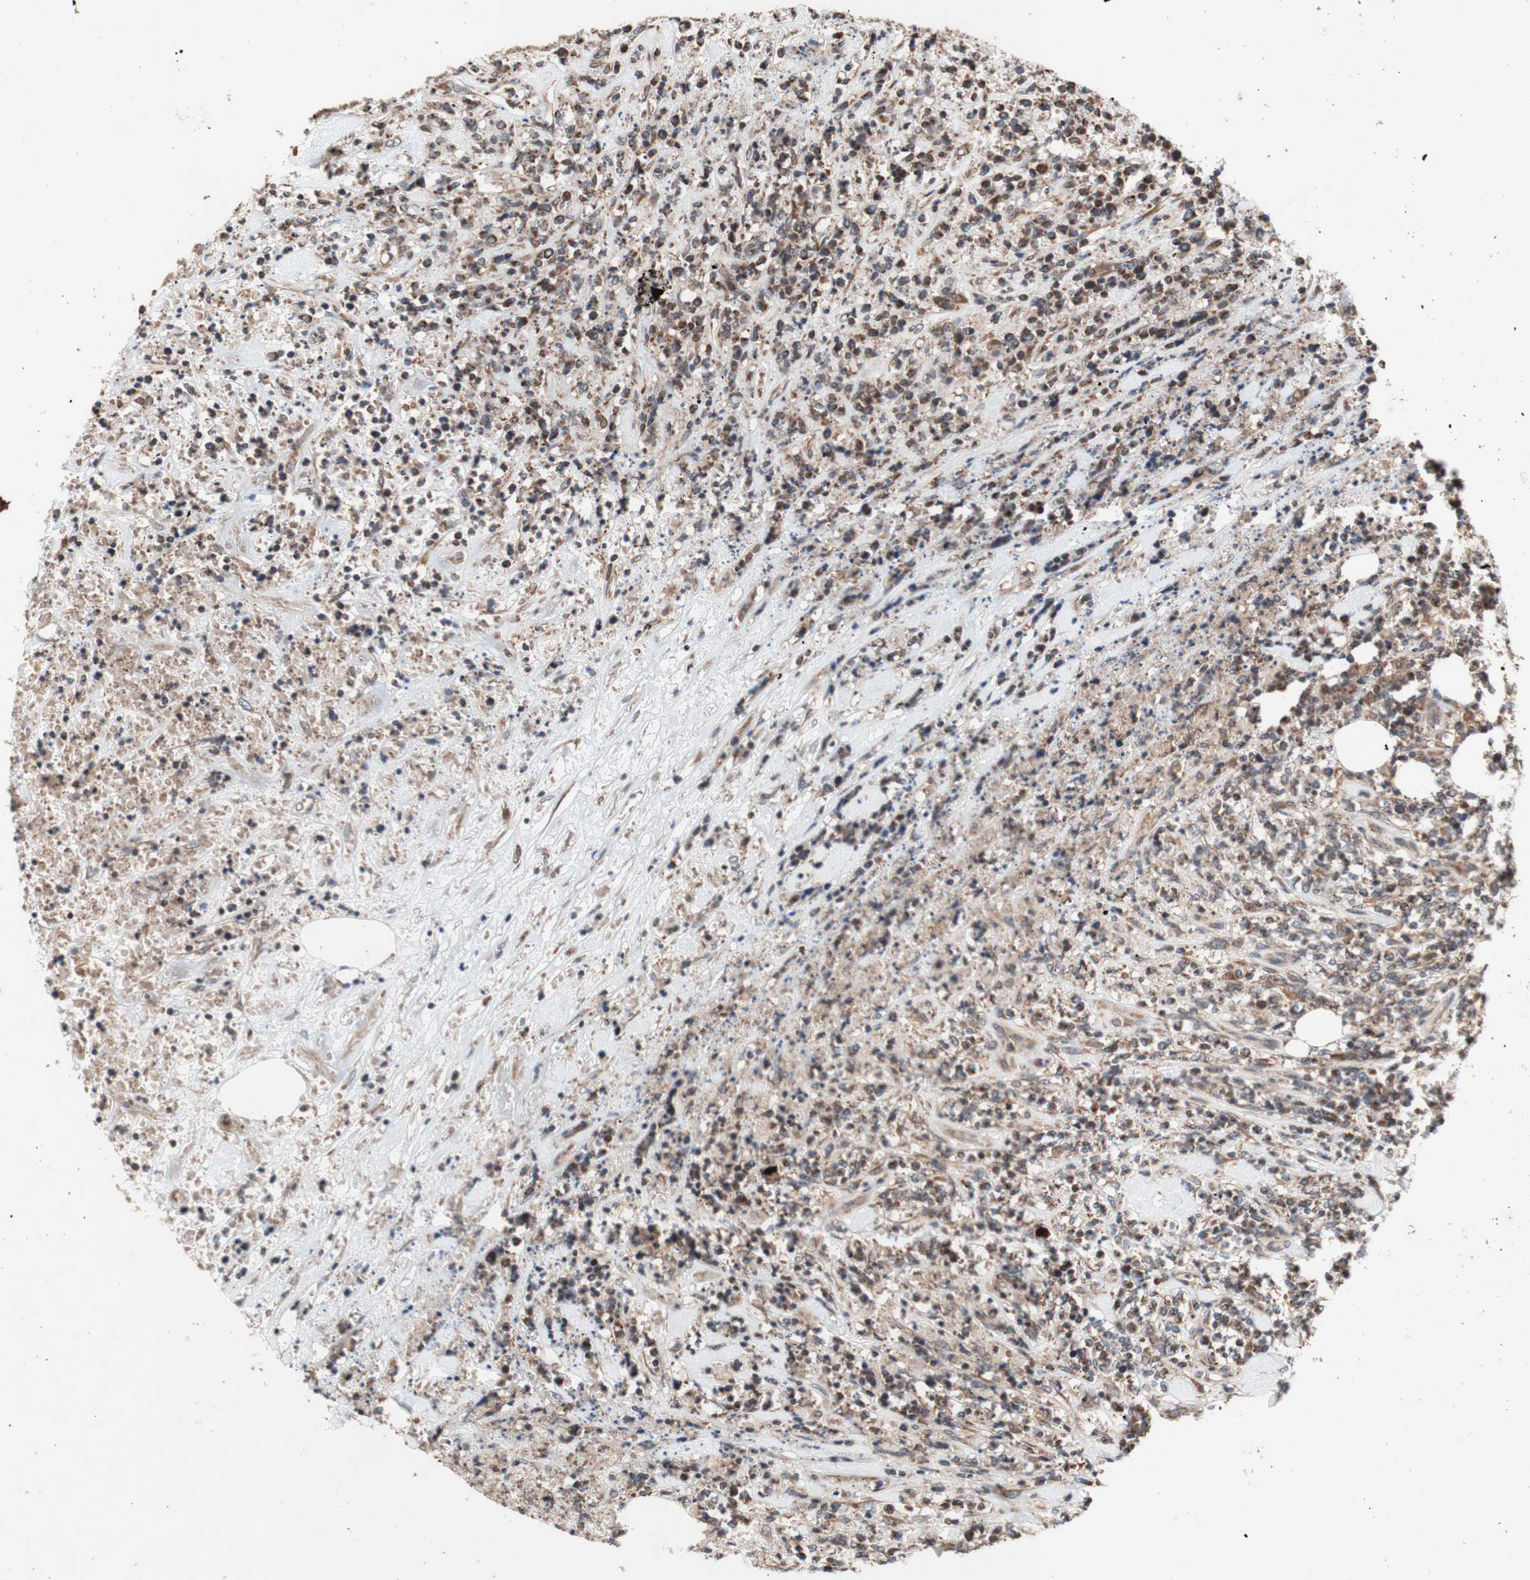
{"staining": {"intensity": "moderate", "quantity": ">75%", "location": "cytoplasmic/membranous"}, "tissue": "lymphoma", "cell_type": "Tumor cells", "image_type": "cancer", "snomed": [{"axis": "morphology", "description": "Malignant lymphoma, non-Hodgkin's type, High grade"}, {"axis": "topography", "description": "Soft tissue"}], "caption": "The image shows staining of malignant lymphoma, non-Hodgkin's type (high-grade), revealing moderate cytoplasmic/membranous protein expression (brown color) within tumor cells.", "gene": "DDOST", "patient": {"sex": "male", "age": 18}}